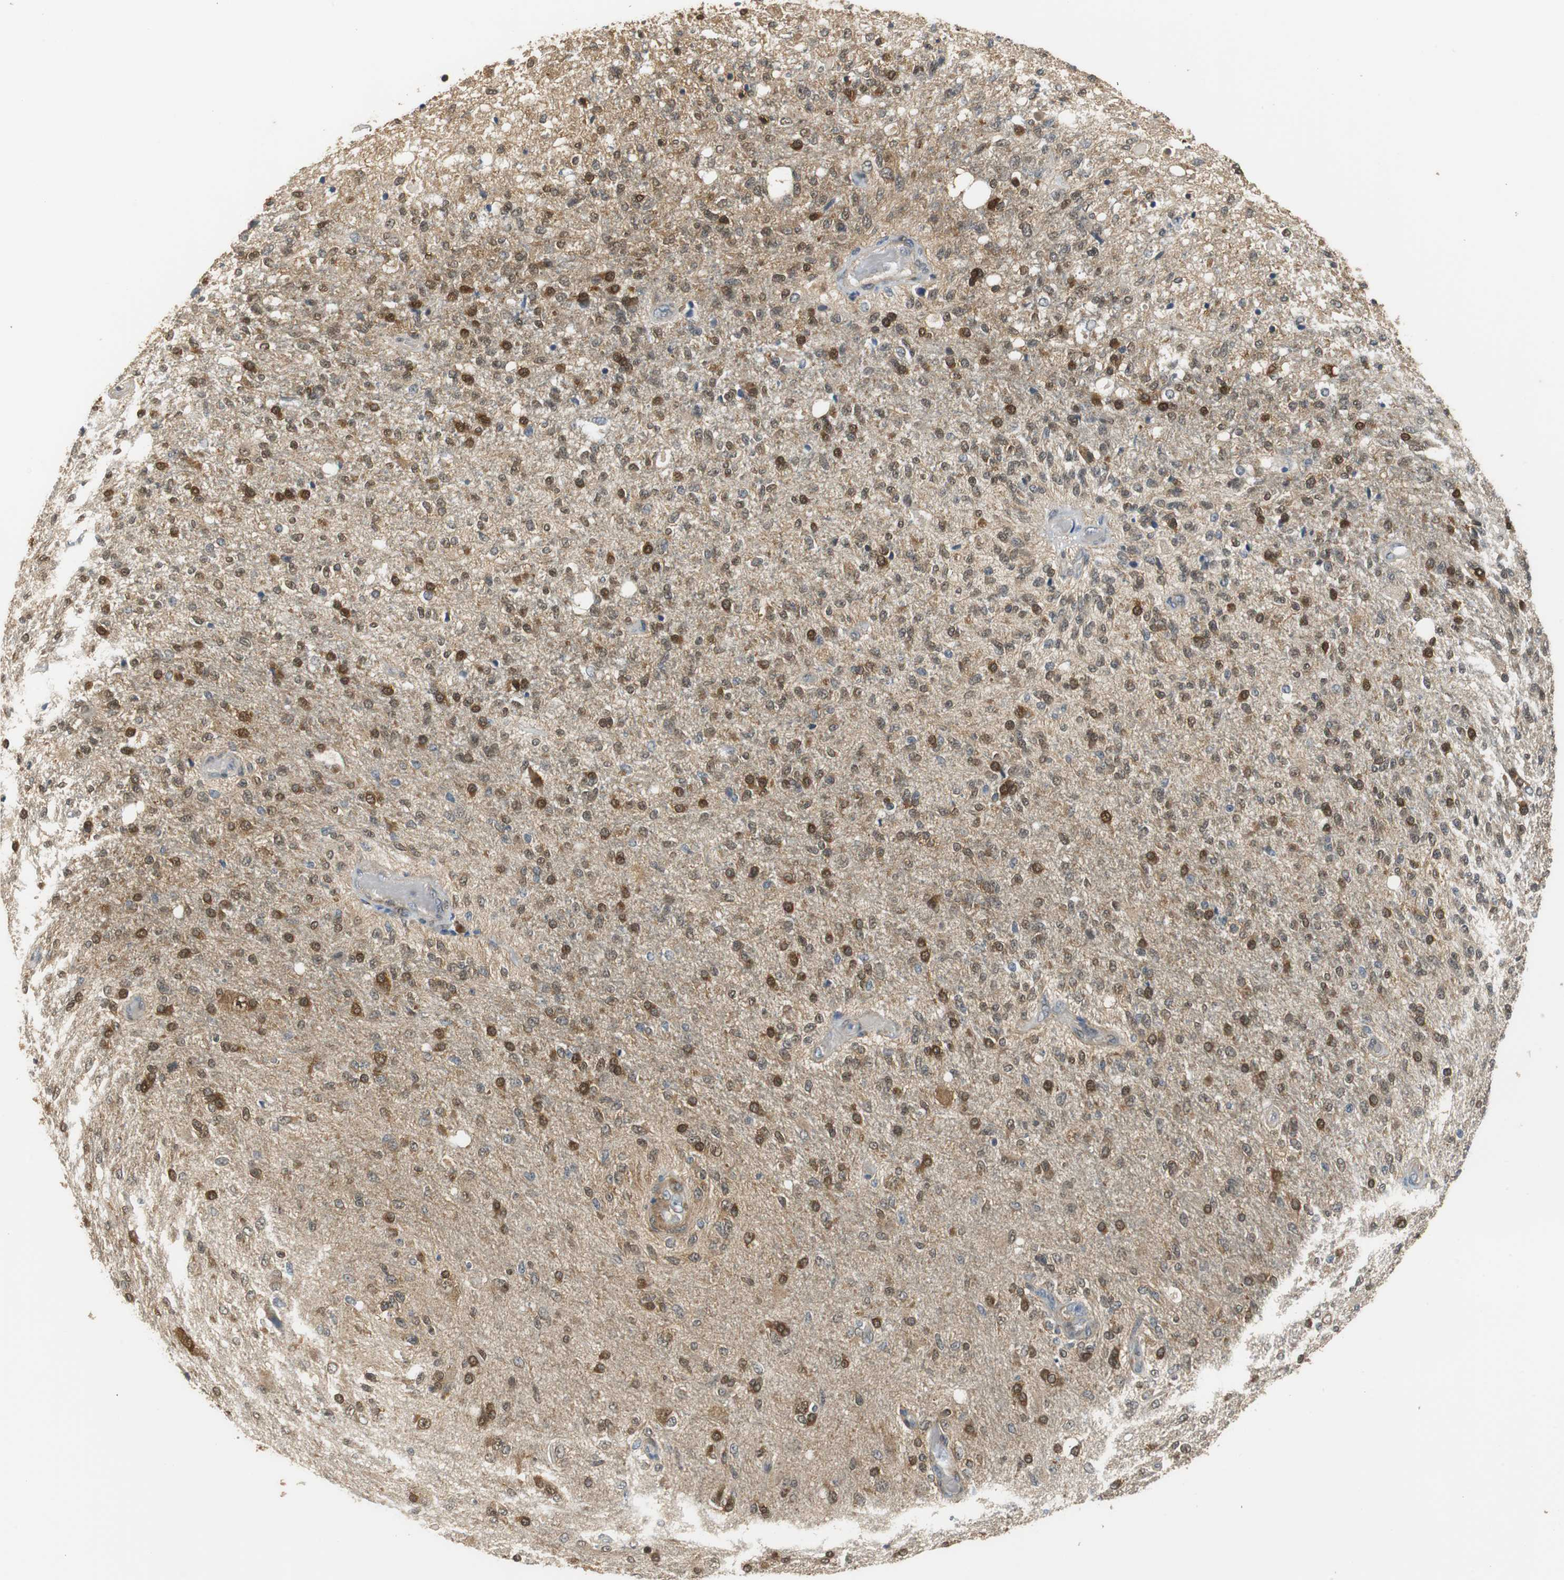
{"staining": {"intensity": "strong", "quantity": ">75%", "location": "cytoplasmic/membranous,nuclear"}, "tissue": "glioma", "cell_type": "Tumor cells", "image_type": "cancer", "snomed": [{"axis": "morphology", "description": "Normal tissue, NOS"}, {"axis": "morphology", "description": "Glioma, malignant, High grade"}, {"axis": "topography", "description": "Cerebral cortex"}], "caption": "Malignant glioma (high-grade) tissue exhibits strong cytoplasmic/membranous and nuclear expression in approximately >75% of tumor cells", "gene": "UBQLN2", "patient": {"sex": "male", "age": 77}}